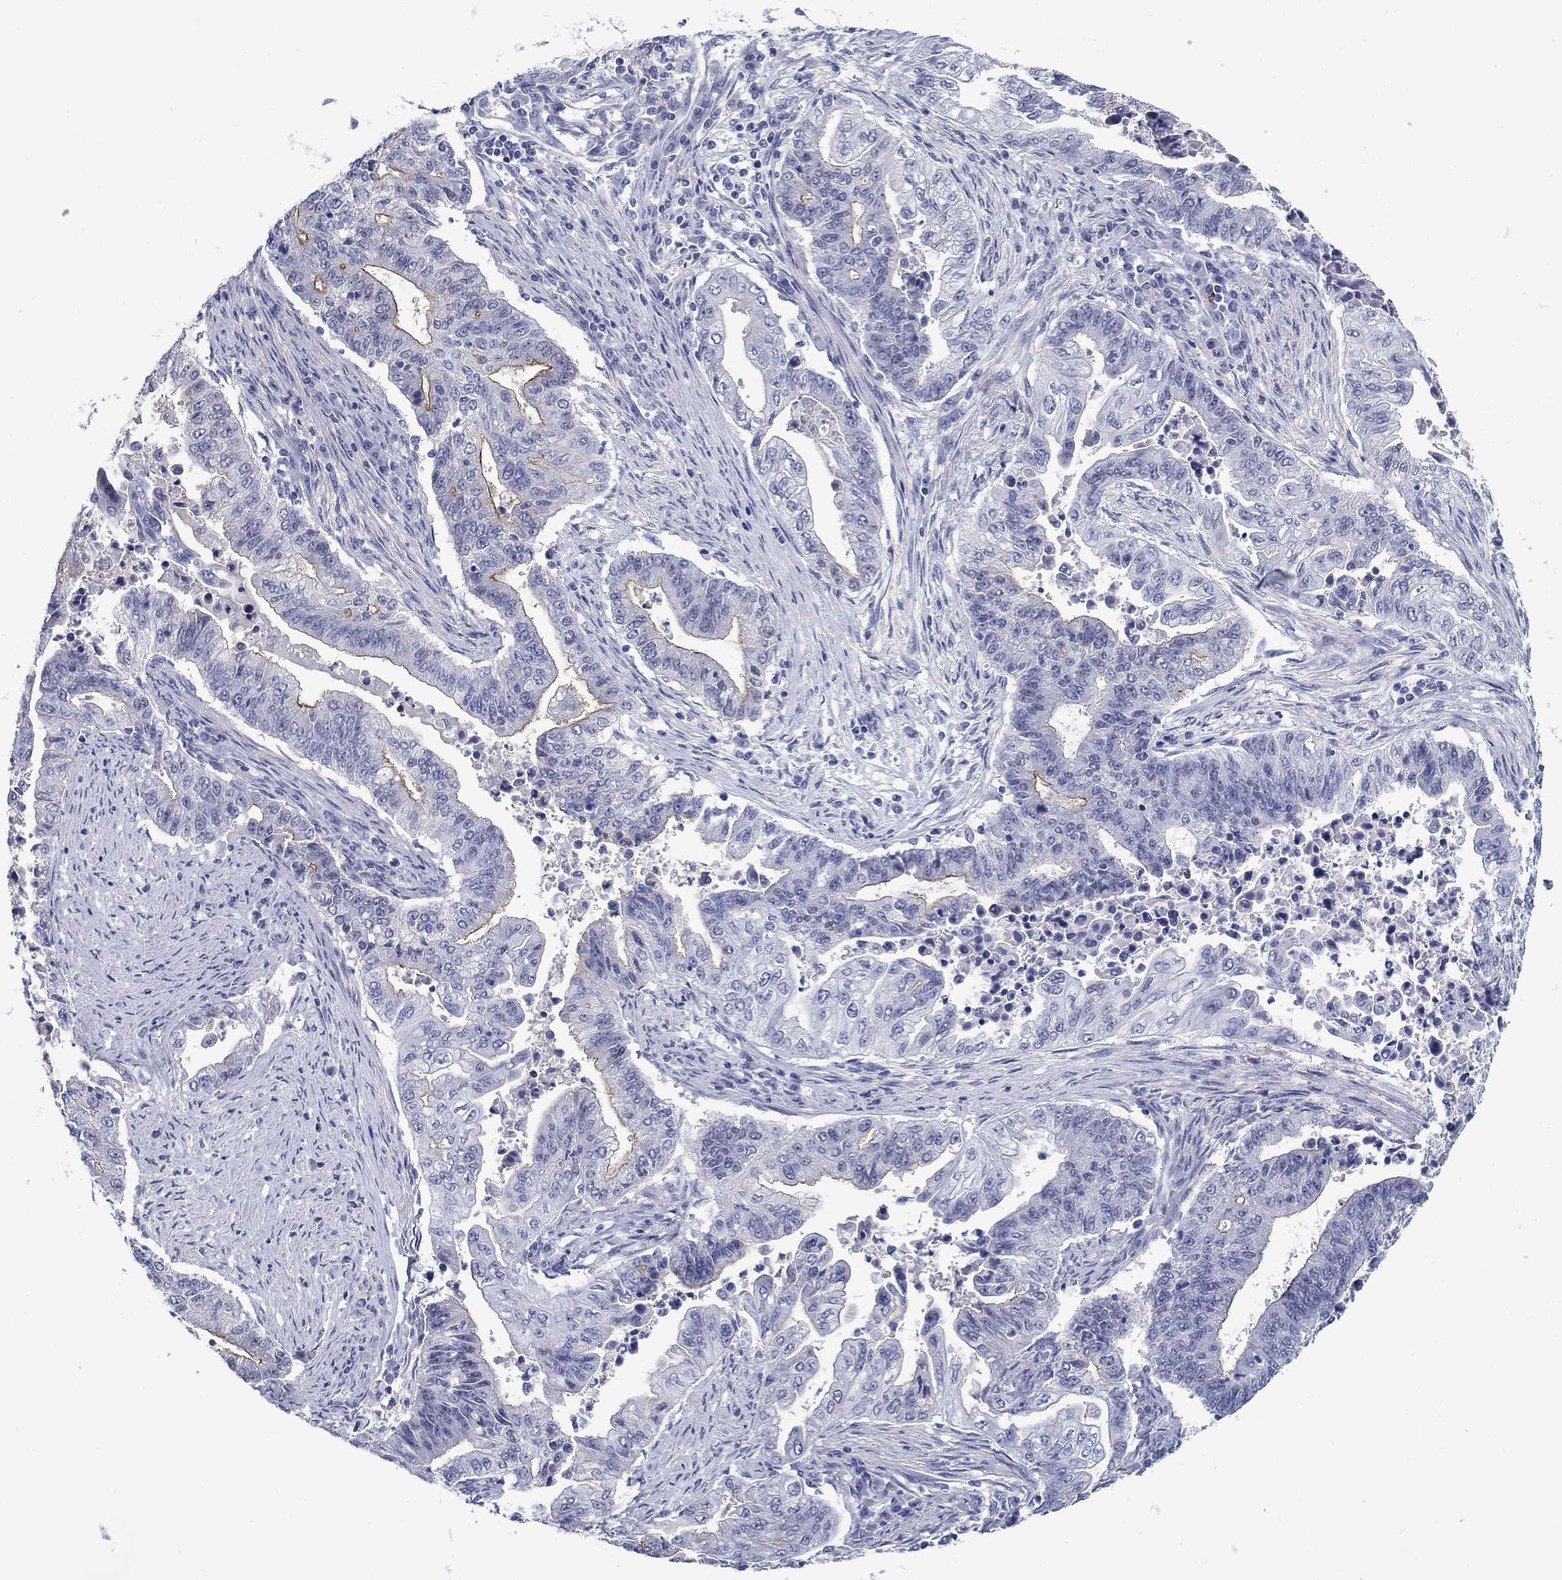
{"staining": {"intensity": "strong", "quantity": "<25%", "location": "cytoplasmic/membranous"}, "tissue": "endometrial cancer", "cell_type": "Tumor cells", "image_type": "cancer", "snomed": [{"axis": "morphology", "description": "Adenocarcinoma, NOS"}, {"axis": "topography", "description": "Uterus"}, {"axis": "topography", "description": "Endometrium"}], "caption": "This is a micrograph of immunohistochemistry staining of endometrial cancer (adenocarcinoma), which shows strong staining in the cytoplasmic/membranous of tumor cells.", "gene": "C4orf19", "patient": {"sex": "female", "age": 54}}